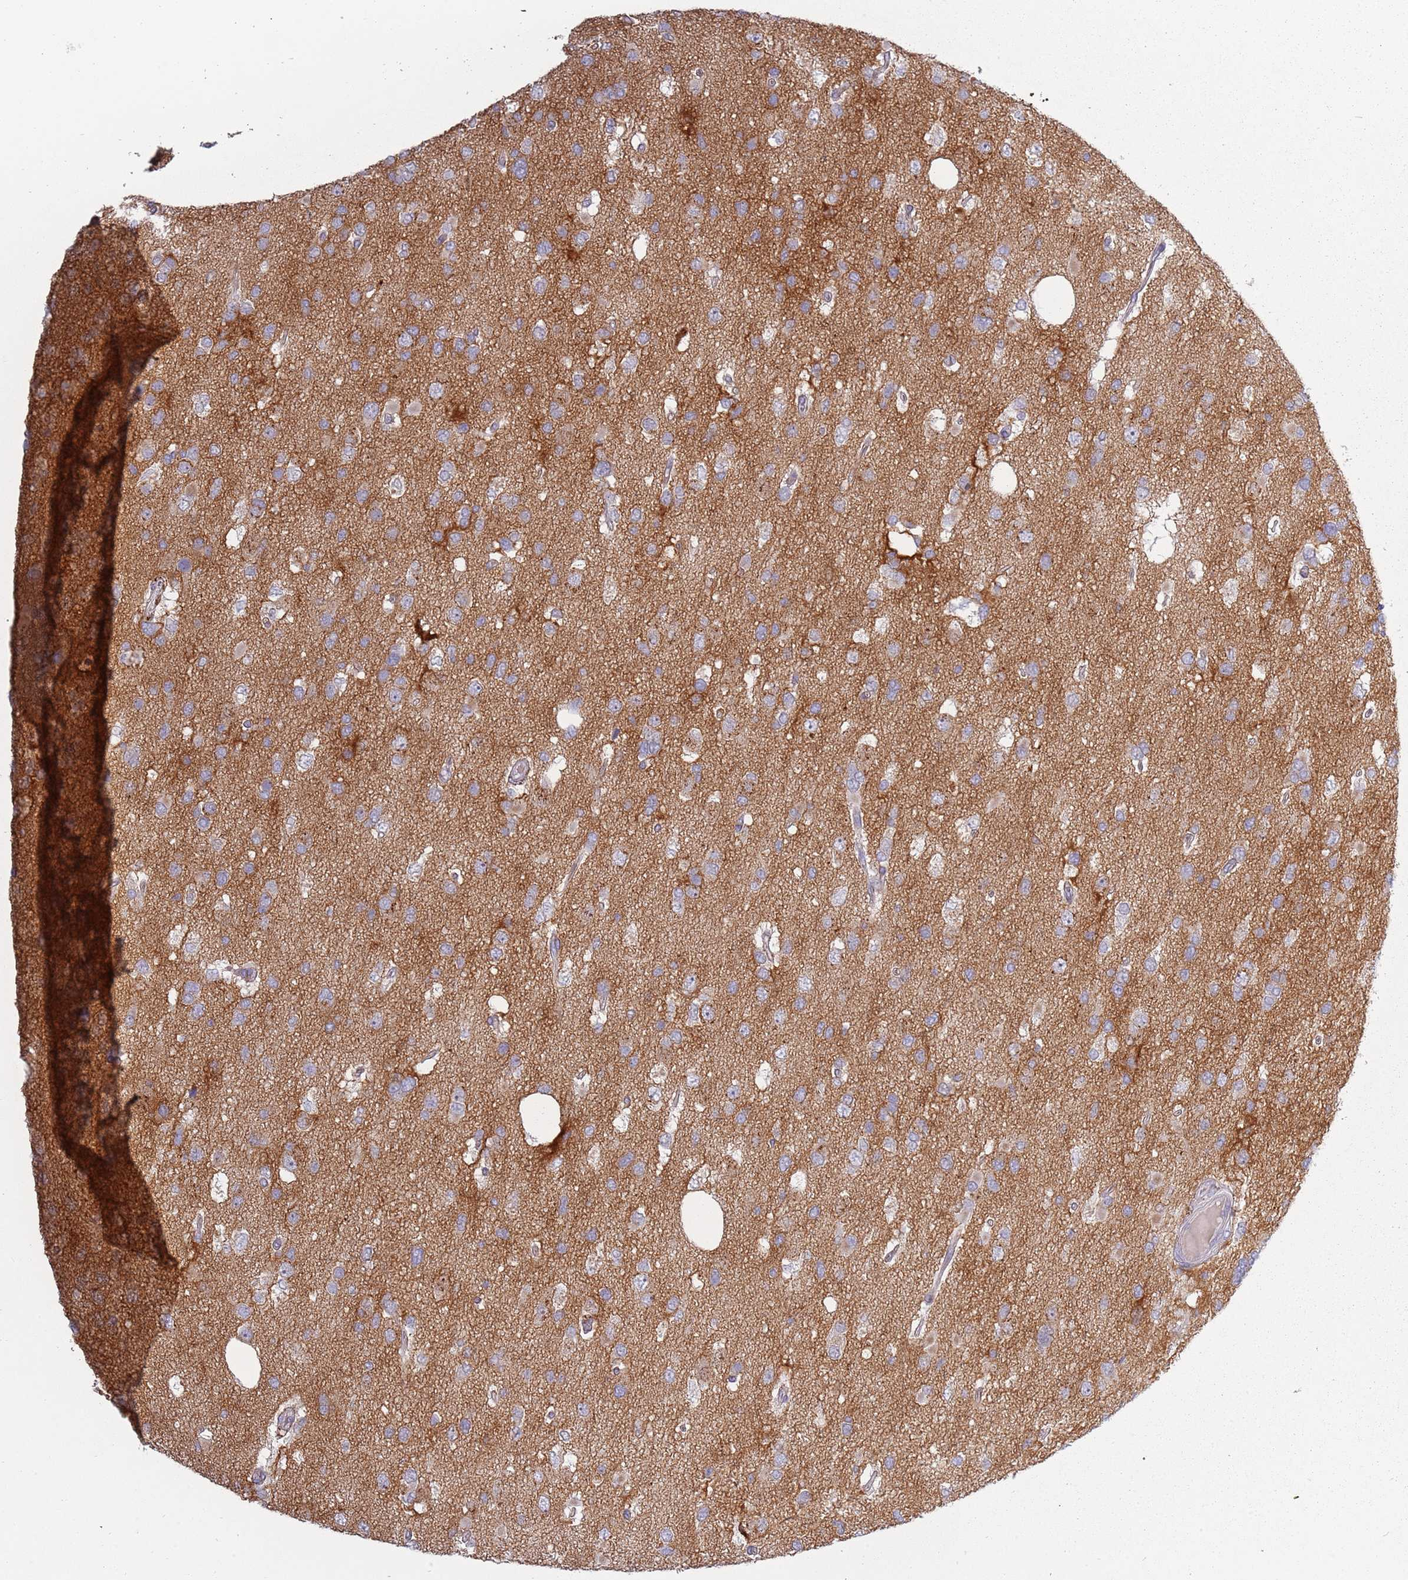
{"staining": {"intensity": "moderate", "quantity": "<25%", "location": "cytoplasmic/membranous"}, "tissue": "glioma", "cell_type": "Tumor cells", "image_type": "cancer", "snomed": [{"axis": "morphology", "description": "Glioma, malignant, High grade"}, {"axis": "topography", "description": "Brain"}], "caption": "Immunohistochemical staining of human glioma displays low levels of moderate cytoplasmic/membranous staining in approximately <25% of tumor cells.", "gene": "TNFRSF6B", "patient": {"sex": "male", "age": 53}}